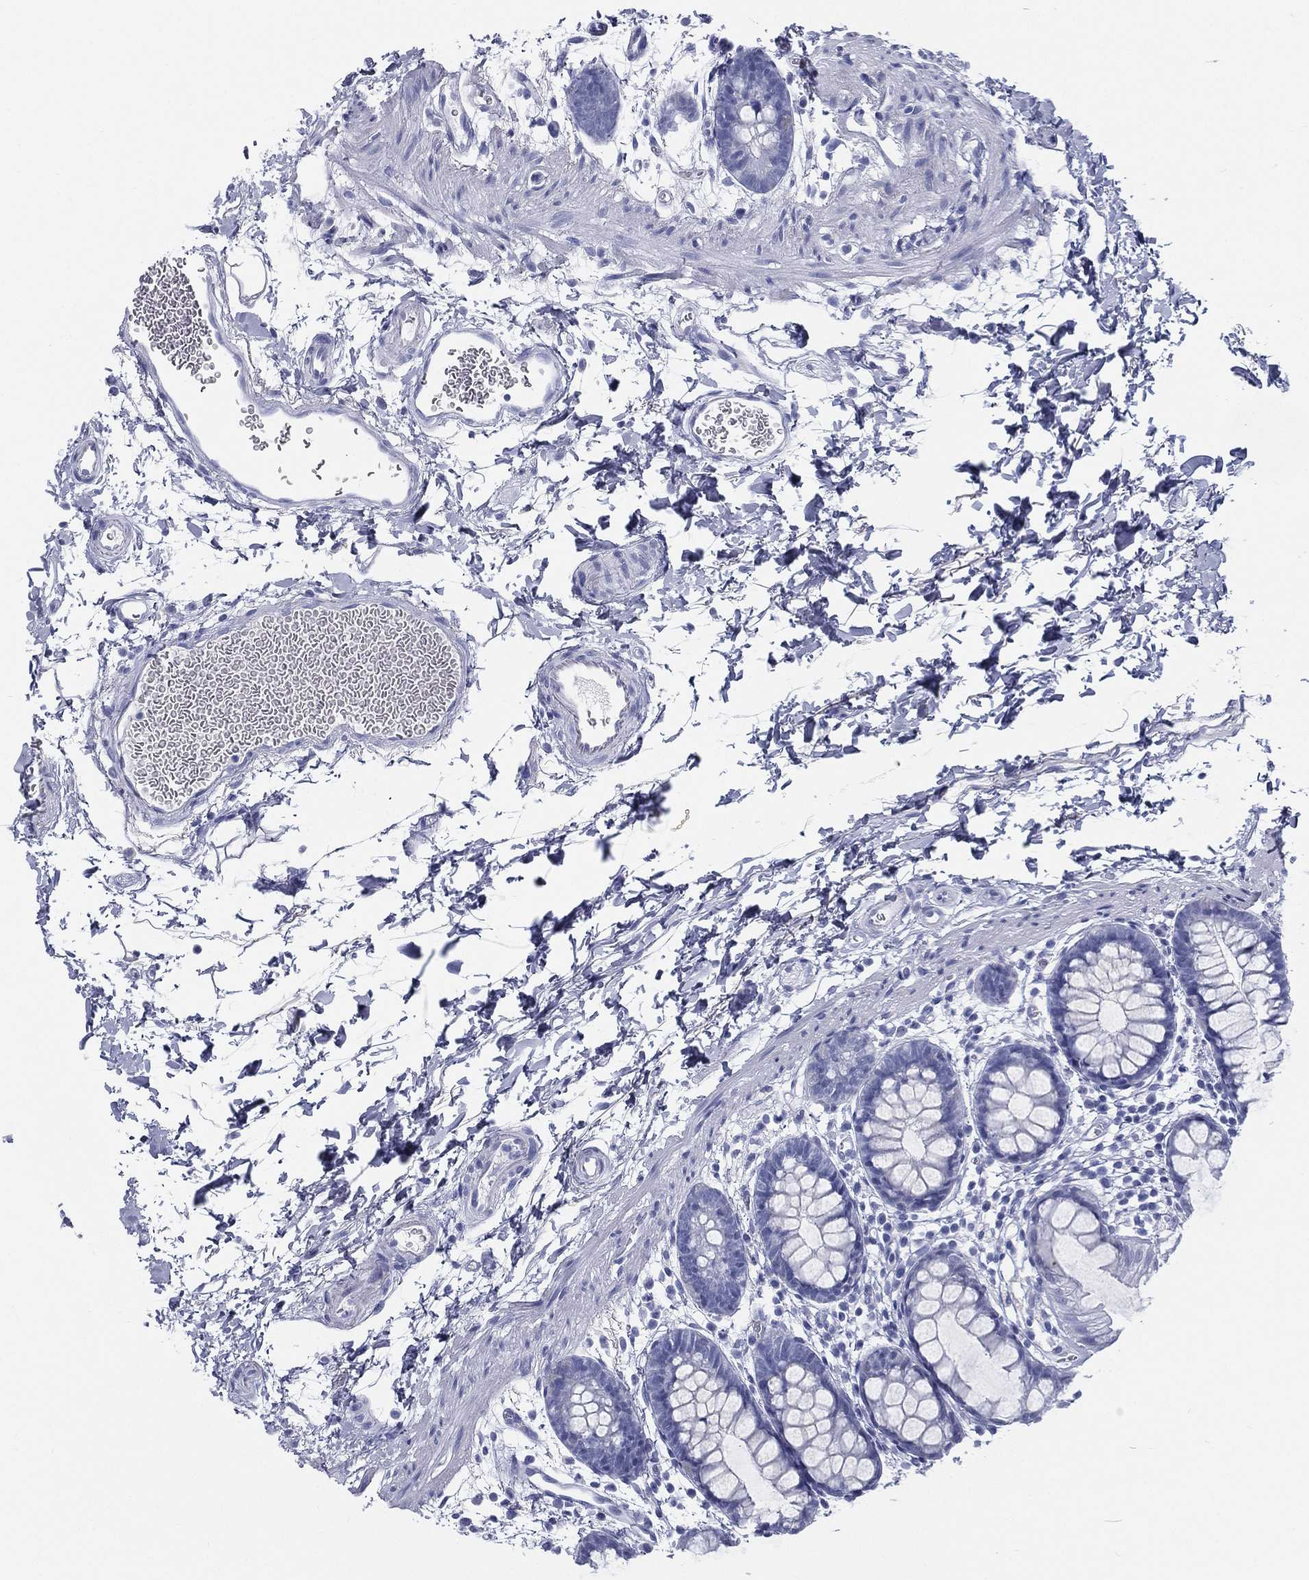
{"staining": {"intensity": "negative", "quantity": "none", "location": "none"}, "tissue": "rectum", "cell_type": "Glandular cells", "image_type": "normal", "snomed": [{"axis": "morphology", "description": "Normal tissue, NOS"}, {"axis": "topography", "description": "Rectum"}], "caption": "This is an immunohistochemistry image of benign rectum. There is no expression in glandular cells.", "gene": "RSPH4A", "patient": {"sex": "male", "age": 57}}